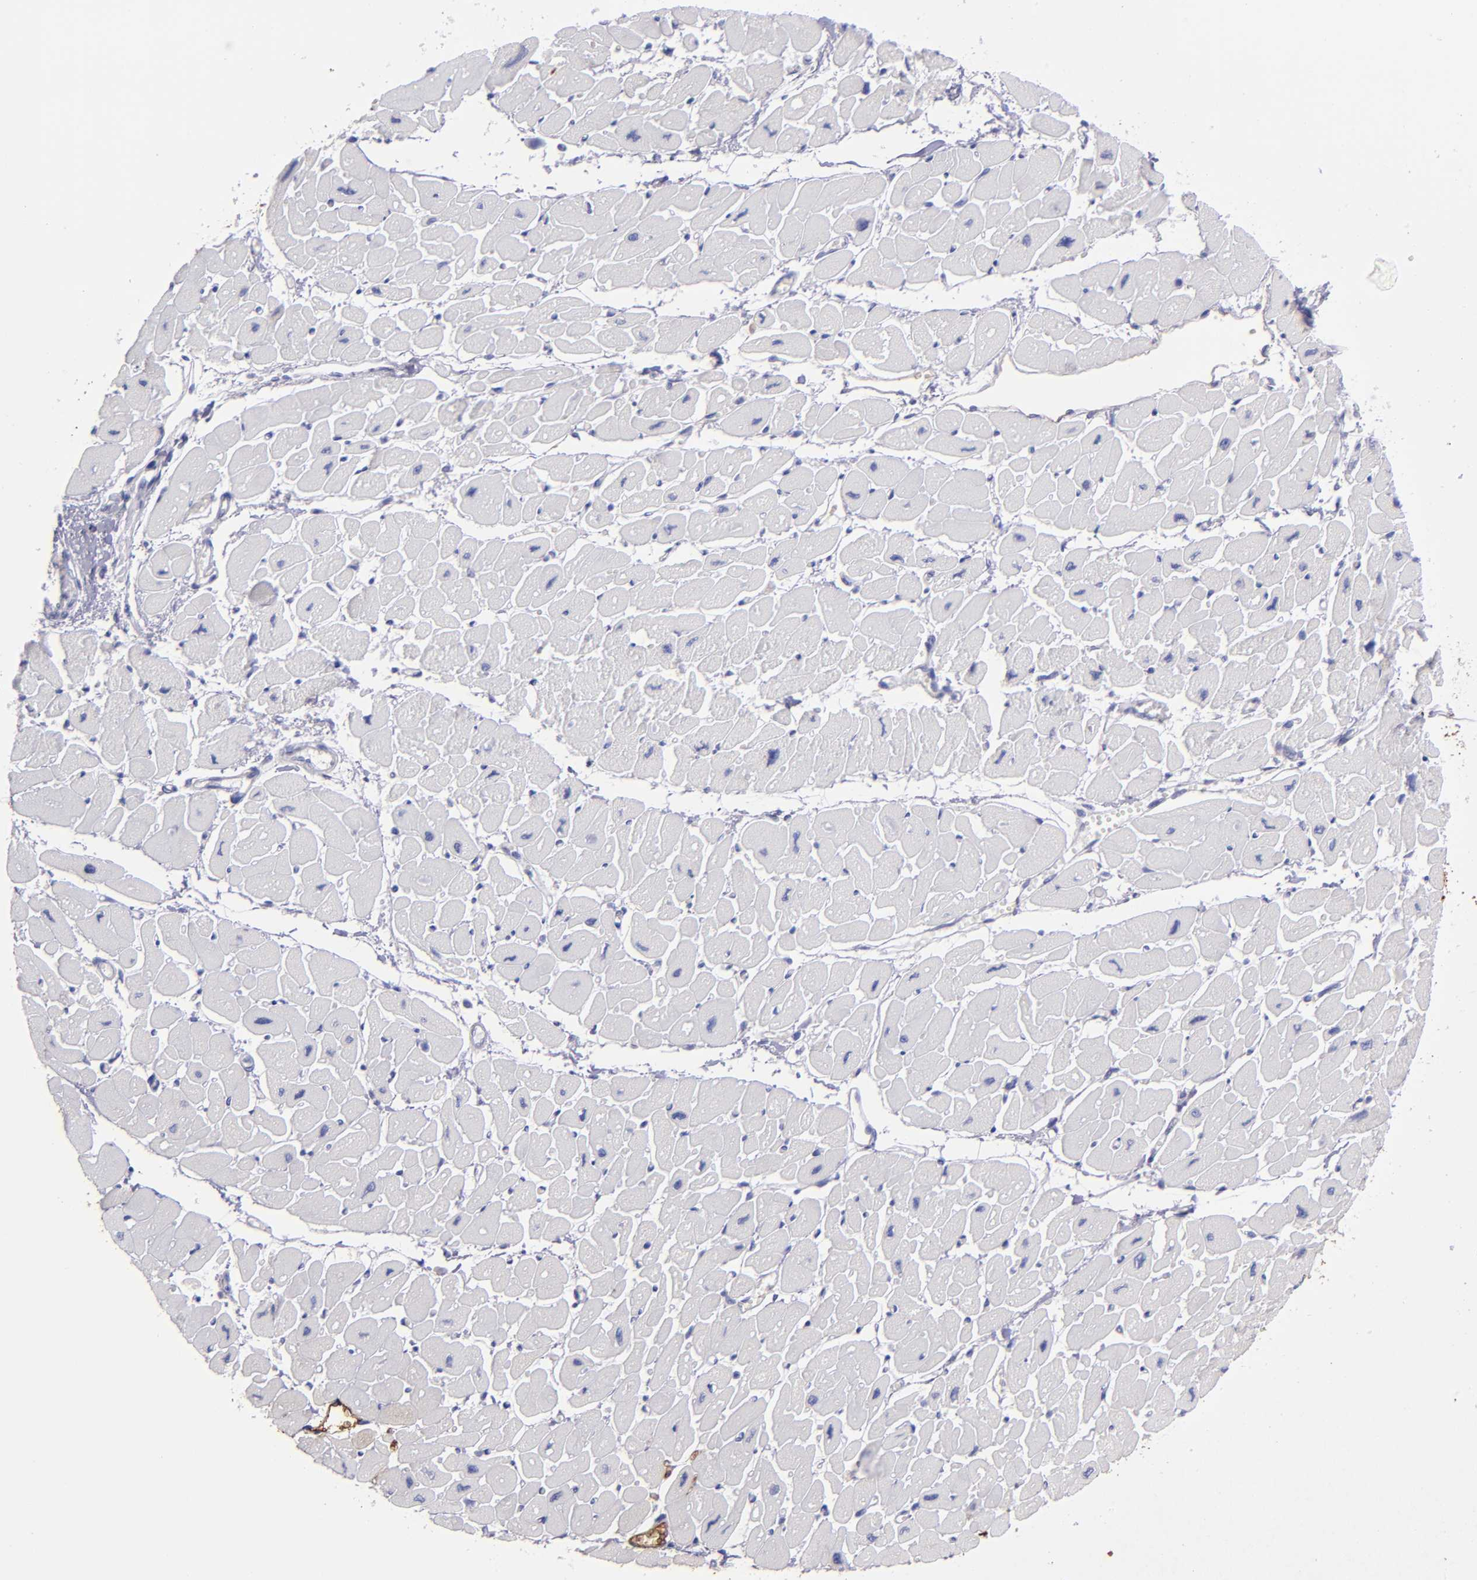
{"staining": {"intensity": "negative", "quantity": "none", "location": "none"}, "tissue": "heart muscle", "cell_type": "Cardiomyocytes", "image_type": "normal", "snomed": [{"axis": "morphology", "description": "Normal tissue, NOS"}, {"axis": "topography", "description": "Heart"}], "caption": "Photomicrograph shows no protein expression in cardiomyocytes of benign heart muscle. The staining was performed using DAB to visualize the protein expression in brown, while the nuclei were stained in blue with hematoxylin (Magnification: 20x).", "gene": "TG", "patient": {"sex": "female", "age": 54}}